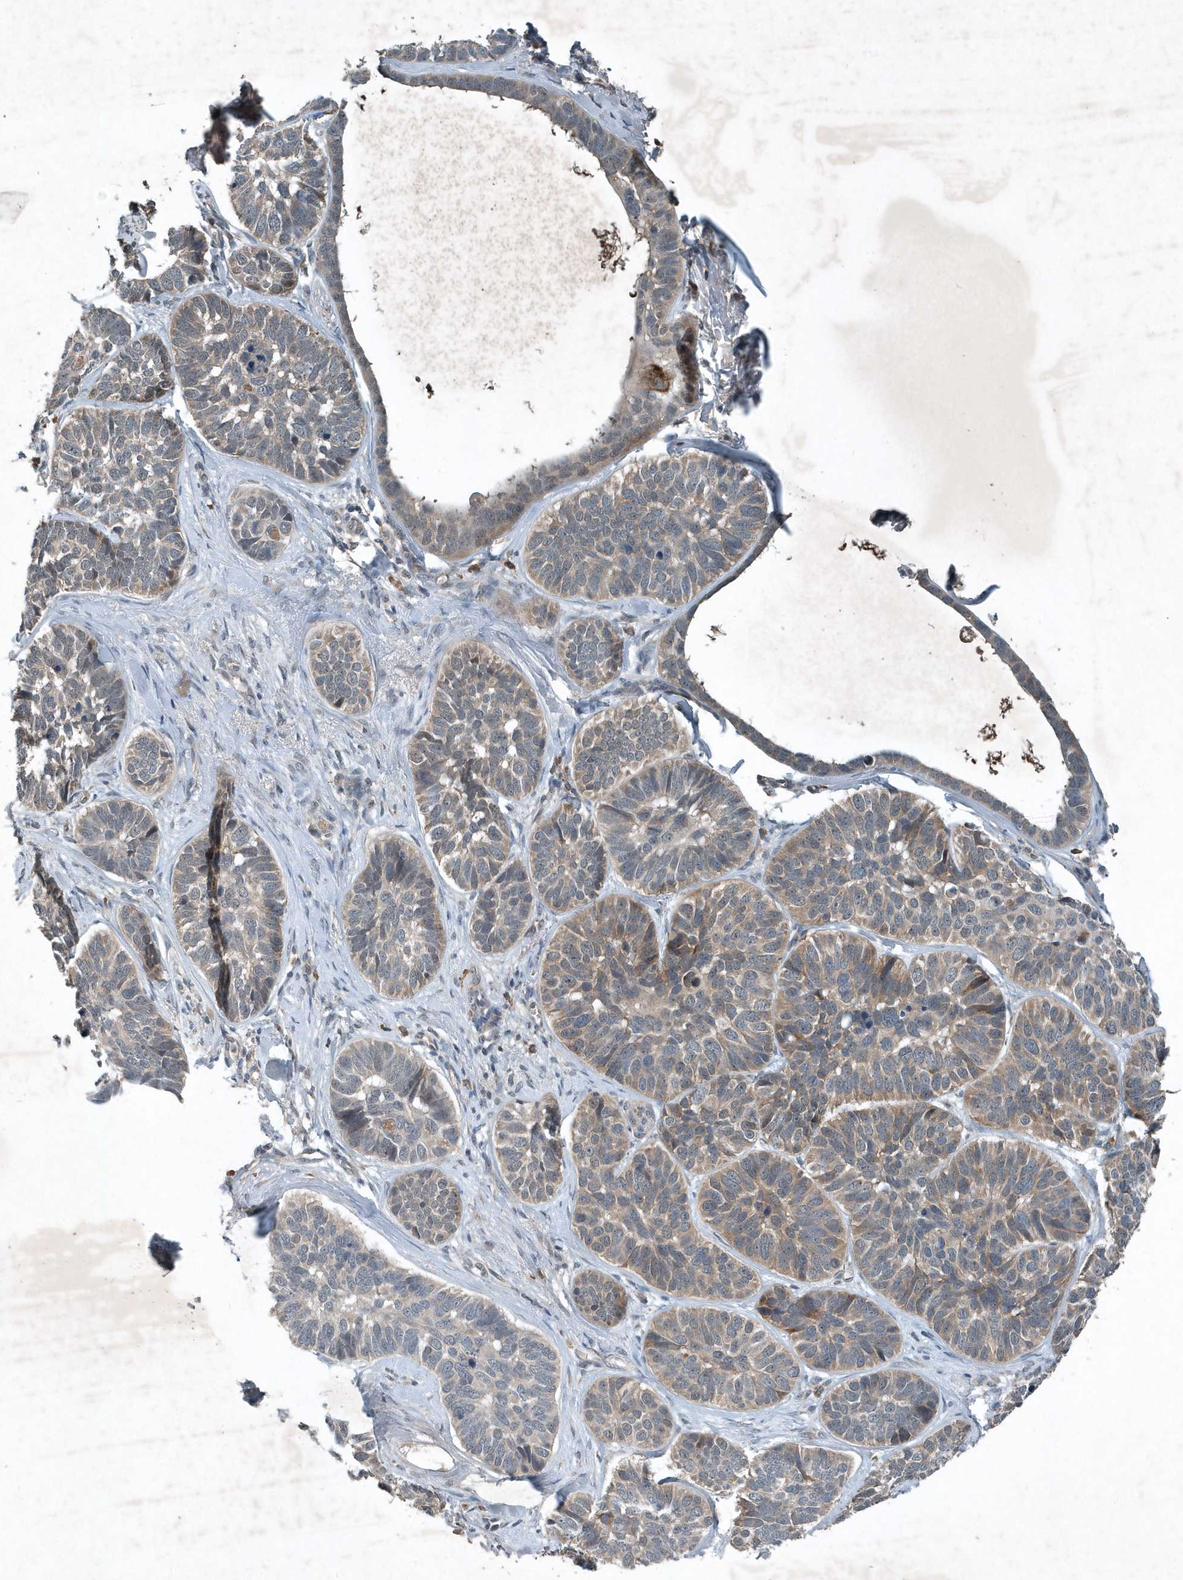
{"staining": {"intensity": "weak", "quantity": "<25%", "location": "cytoplasmic/membranous"}, "tissue": "skin cancer", "cell_type": "Tumor cells", "image_type": "cancer", "snomed": [{"axis": "morphology", "description": "Basal cell carcinoma"}, {"axis": "topography", "description": "Skin"}], "caption": "Basal cell carcinoma (skin) stained for a protein using immunohistochemistry exhibits no expression tumor cells.", "gene": "SCFD2", "patient": {"sex": "male", "age": 62}}